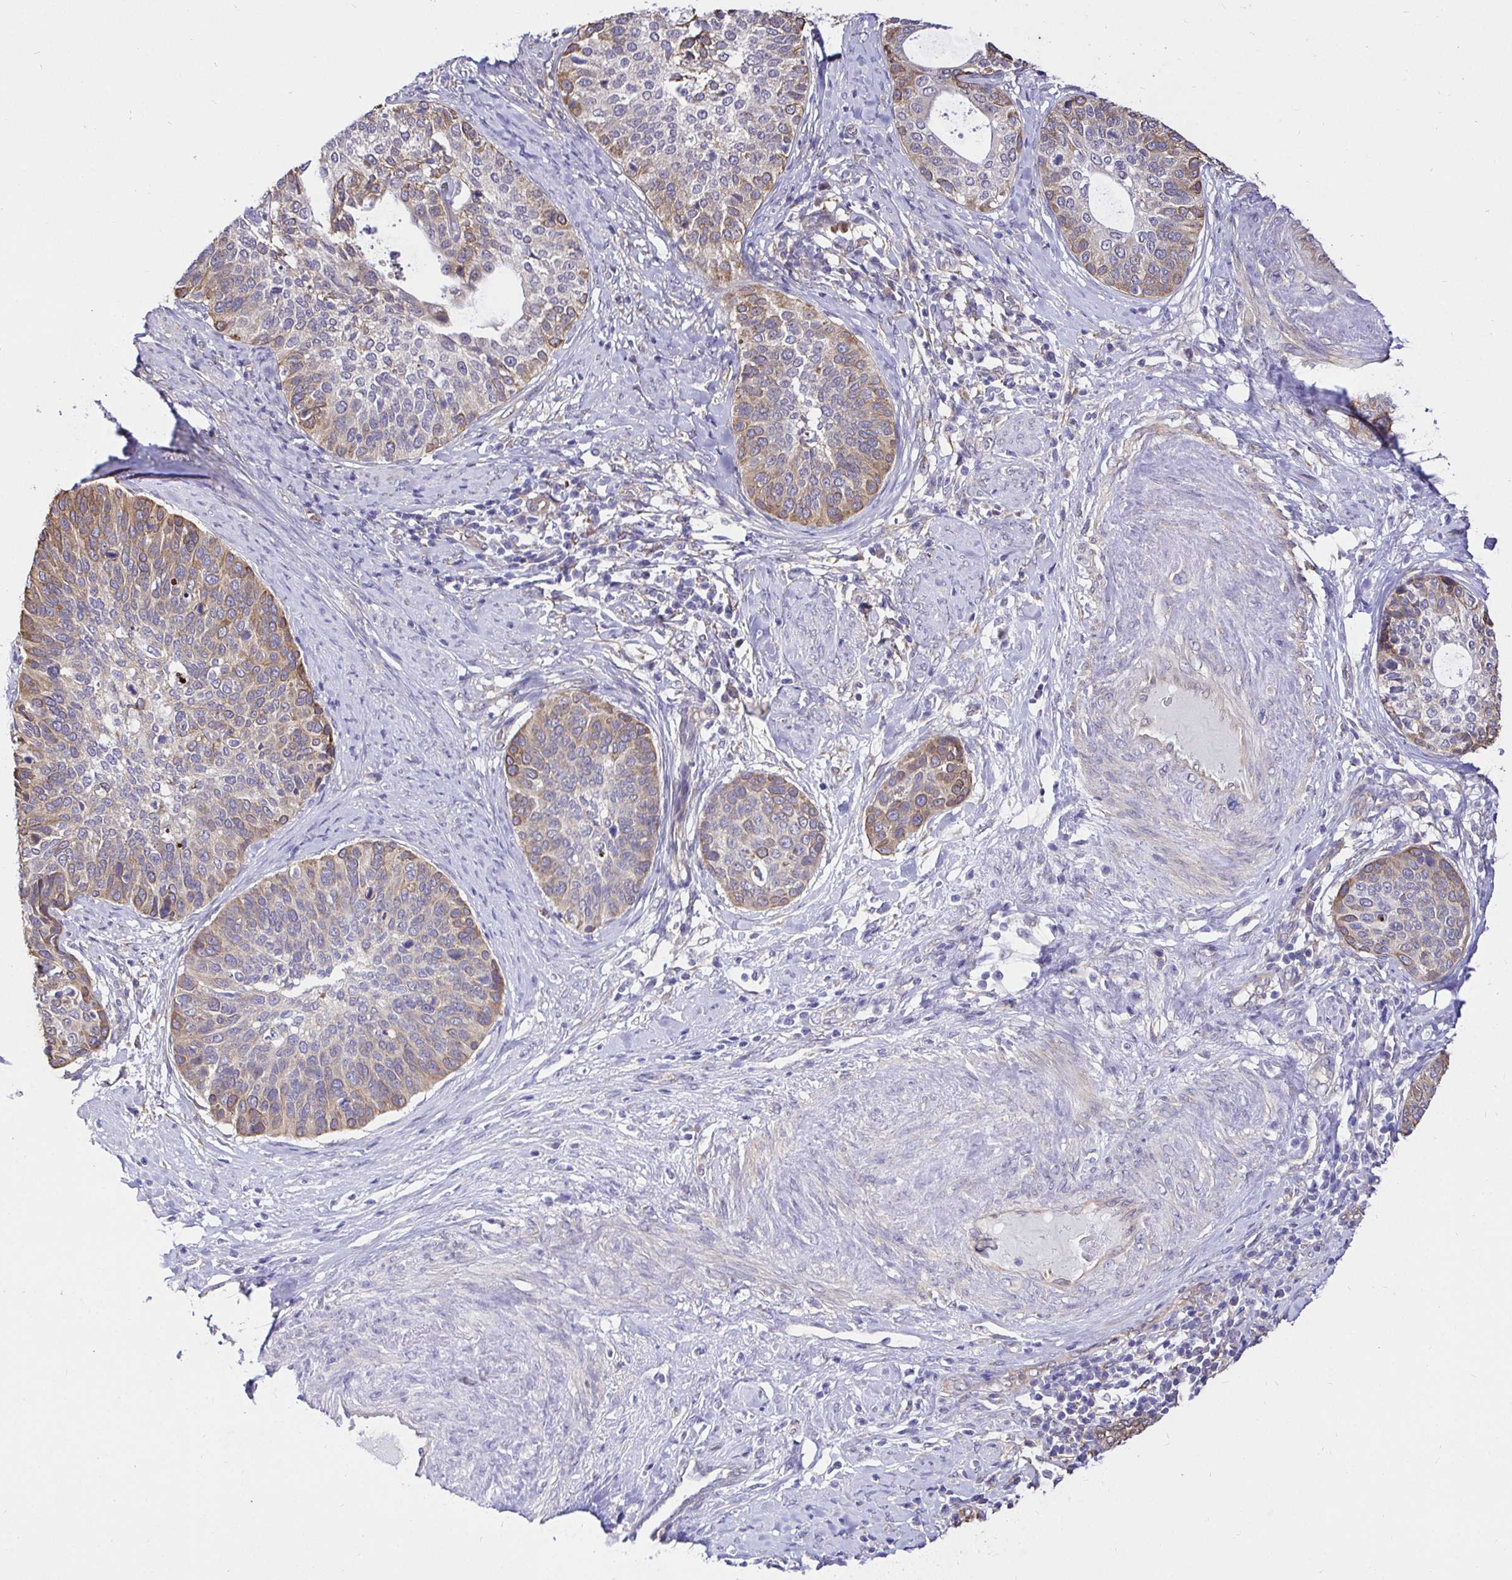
{"staining": {"intensity": "moderate", "quantity": "25%-75%", "location": "cytoplasmic/membranous"}, "tissue": "cervical cancer", "cell_type": "Tumor cells", "image_type": "cancer", "snomed": [{"axis": "morphology", "description": "Squamous cell carcinoma, NOS"}, {"axis": "topography", "description": "Cervix"}], "caption": "Protein staining by immunohistochemistry (IHC) exhibits moderate cytoplasmic/membranous staining in about 25%-75% of tumor cells in cervical cancer (squamous cell carcinoma).", "gene": "CCDC122", "patient": {"sex": "female", "age": 69}}